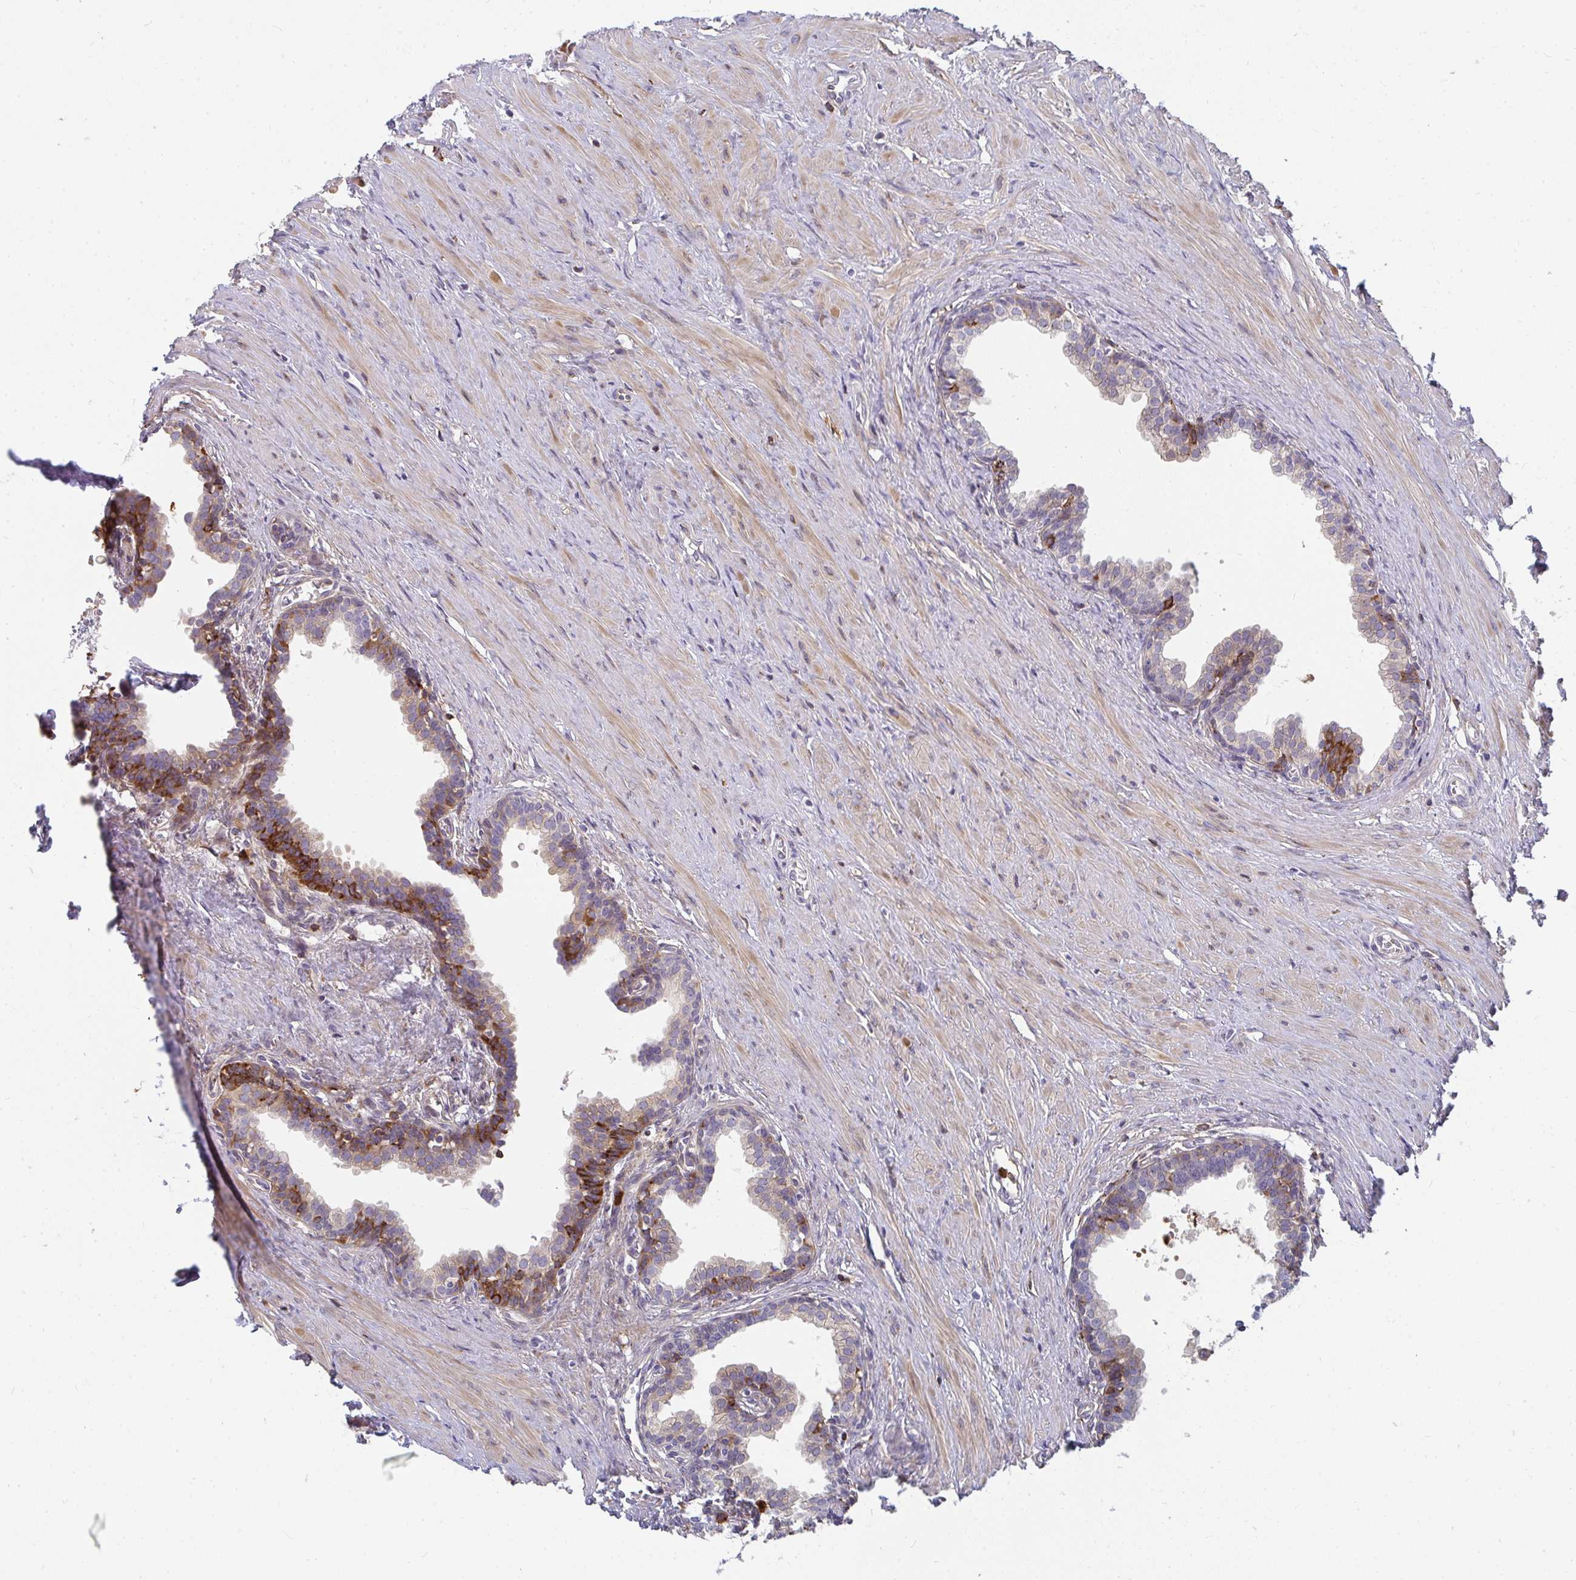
{"staining": {"intensity": "moderate", "quantity": "25%-75%", "location": "cytoplasmic/membranous"}, "tissue": "prostate", "cell_type": "Glandular cells", "image_type": "normal", "snomed": [{"axis": "morphology", "description": "Normal tissue, NOS"}, {"axis": "topography", "description": "Prostate"}, {"axis": "topography", "description": "Peripheral nerve tissue"}], "caption": "The histopathology image exhibits immunohistochemical staining of unremarkable prostate. There is moderate cytoplasmic/membranous staining is seen in about 25%-75% of glandular cells. (IHC, brightfield microscopy, high magnification).", "gene": "CSF3R", "patient": {"sex": "male", "age": 55}}